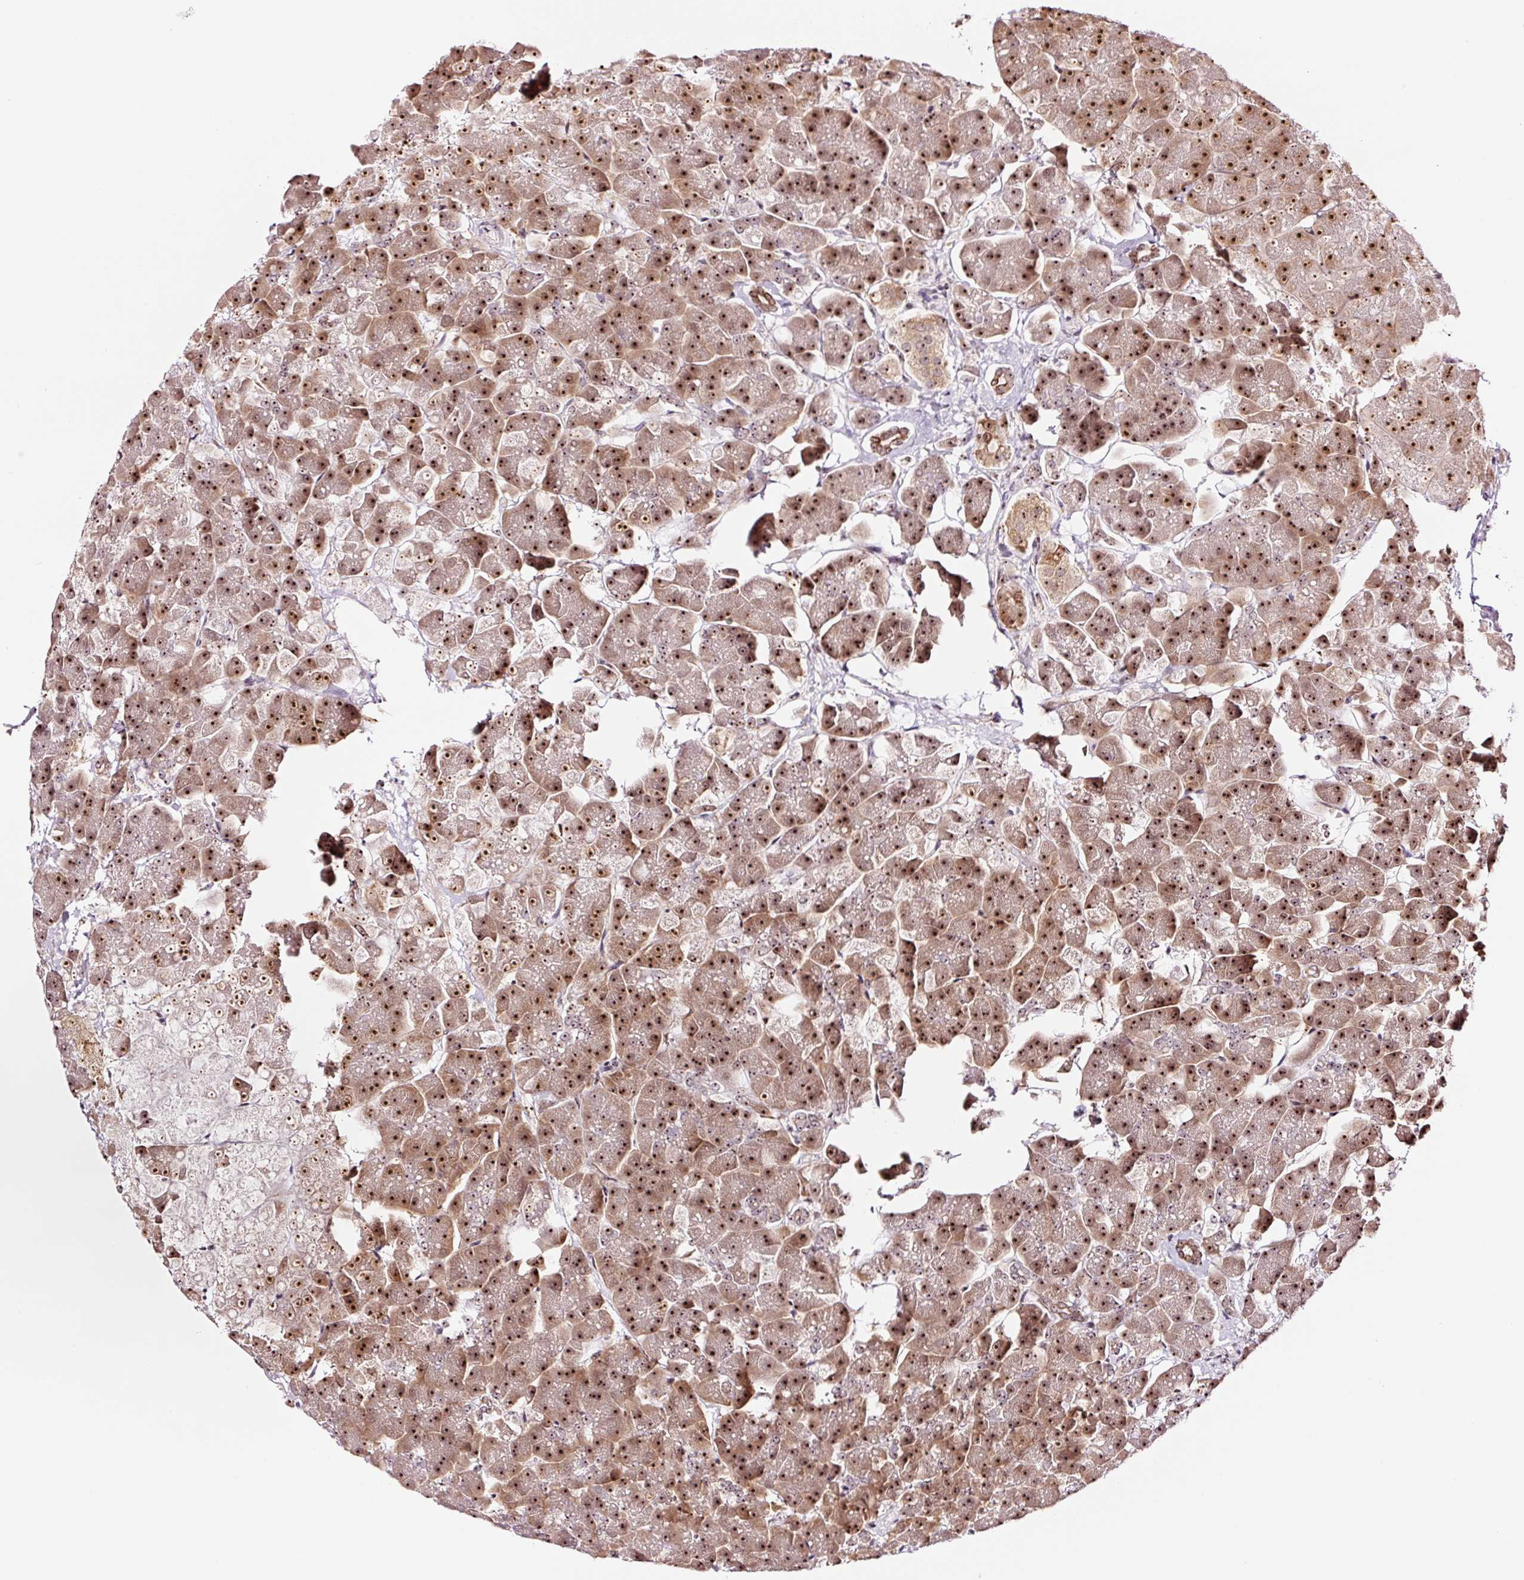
{"staining": {"intensity": "strong", "quantity": ">75%", "location": "cytoplasmic/membranous,nuclear"}, "tissue": "pancreas", "cell_type": "Exocrine glandular cells", "image_type": "normal", "snomed": [{"axis": "morphology", "description": "Normal tissue, NOS"}, {"axis": "topography", "description": "Pancreas"}, {"axis": "topography", "description": "Peripheral nerve tissue"}], "caption": "Immunohistochemical staining of benign pancreas exhibits >75% levels of strong cytoplasmic/membranous,nuclear protein staining in about >75% of exocrine glandular cells. (DAB (3,3'-diaminobenzidine) IHC, brown staining for protein, blue staining for nuclei).", "gene": "GNL3", "patient": {"sex": "male", "age": 54}}